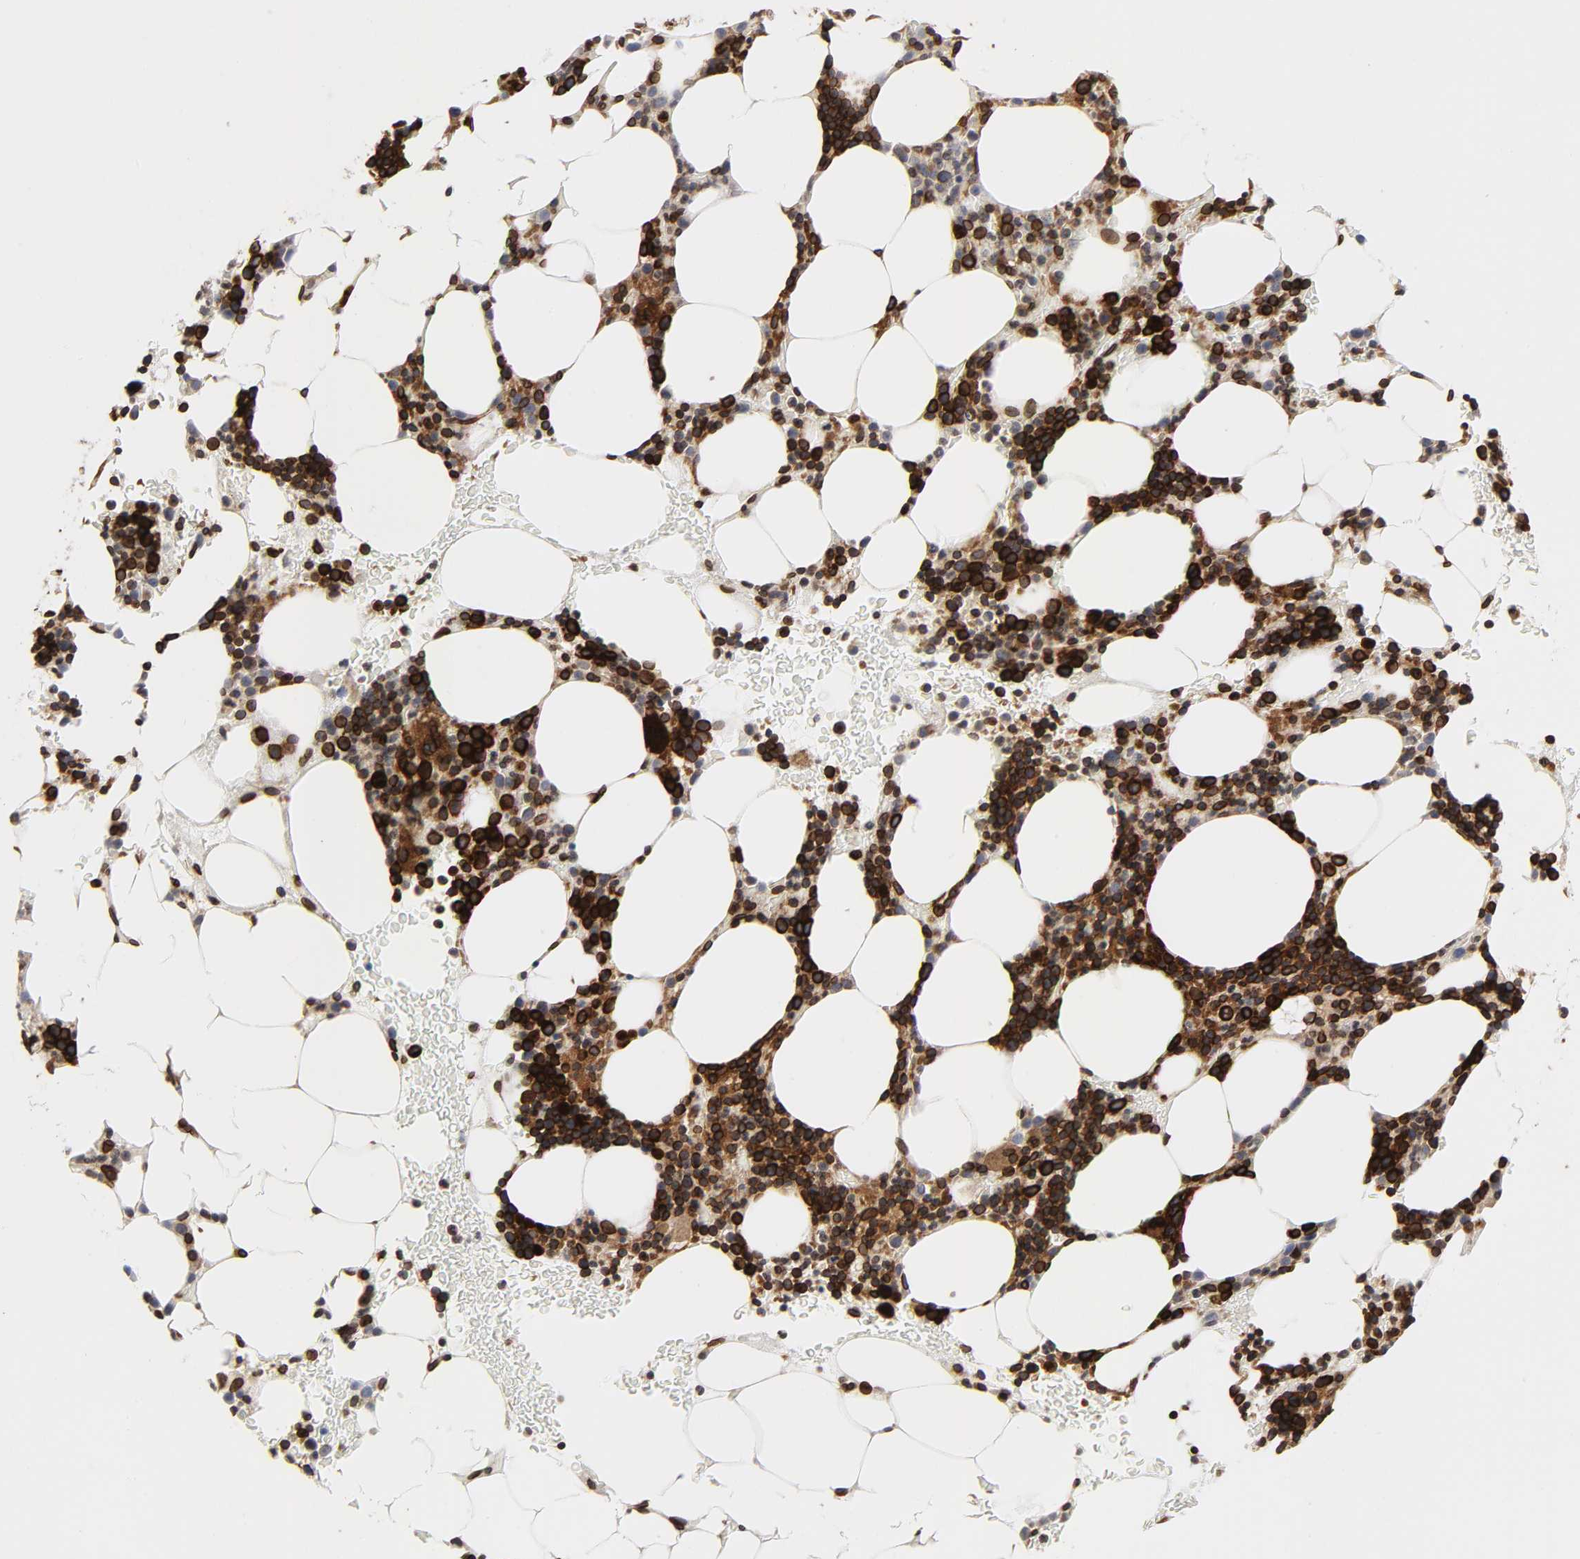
{"staining": {"intensity": "strong", "quantity": ">75%", "location": "cytoplasmic/membranous,nuclear"}, "tissue": "bone marrow", "cell_type": "Hematopoietic cells", "image_type": "normal", "snomed": [{"axis": "morphology", "description": "Normal tissue, NOS"}, {"axis": "topography", "description": "Bone marrow"}], "caption": "The image displays immunohistochemical staining of normal bone marrow. There is strong cytoplasmic/membranous,nuclear expression is seen in about >75% of hematopoietic cells.", "gene": "RANGAP1", "patient": {"sex": "male", "age": 78}}